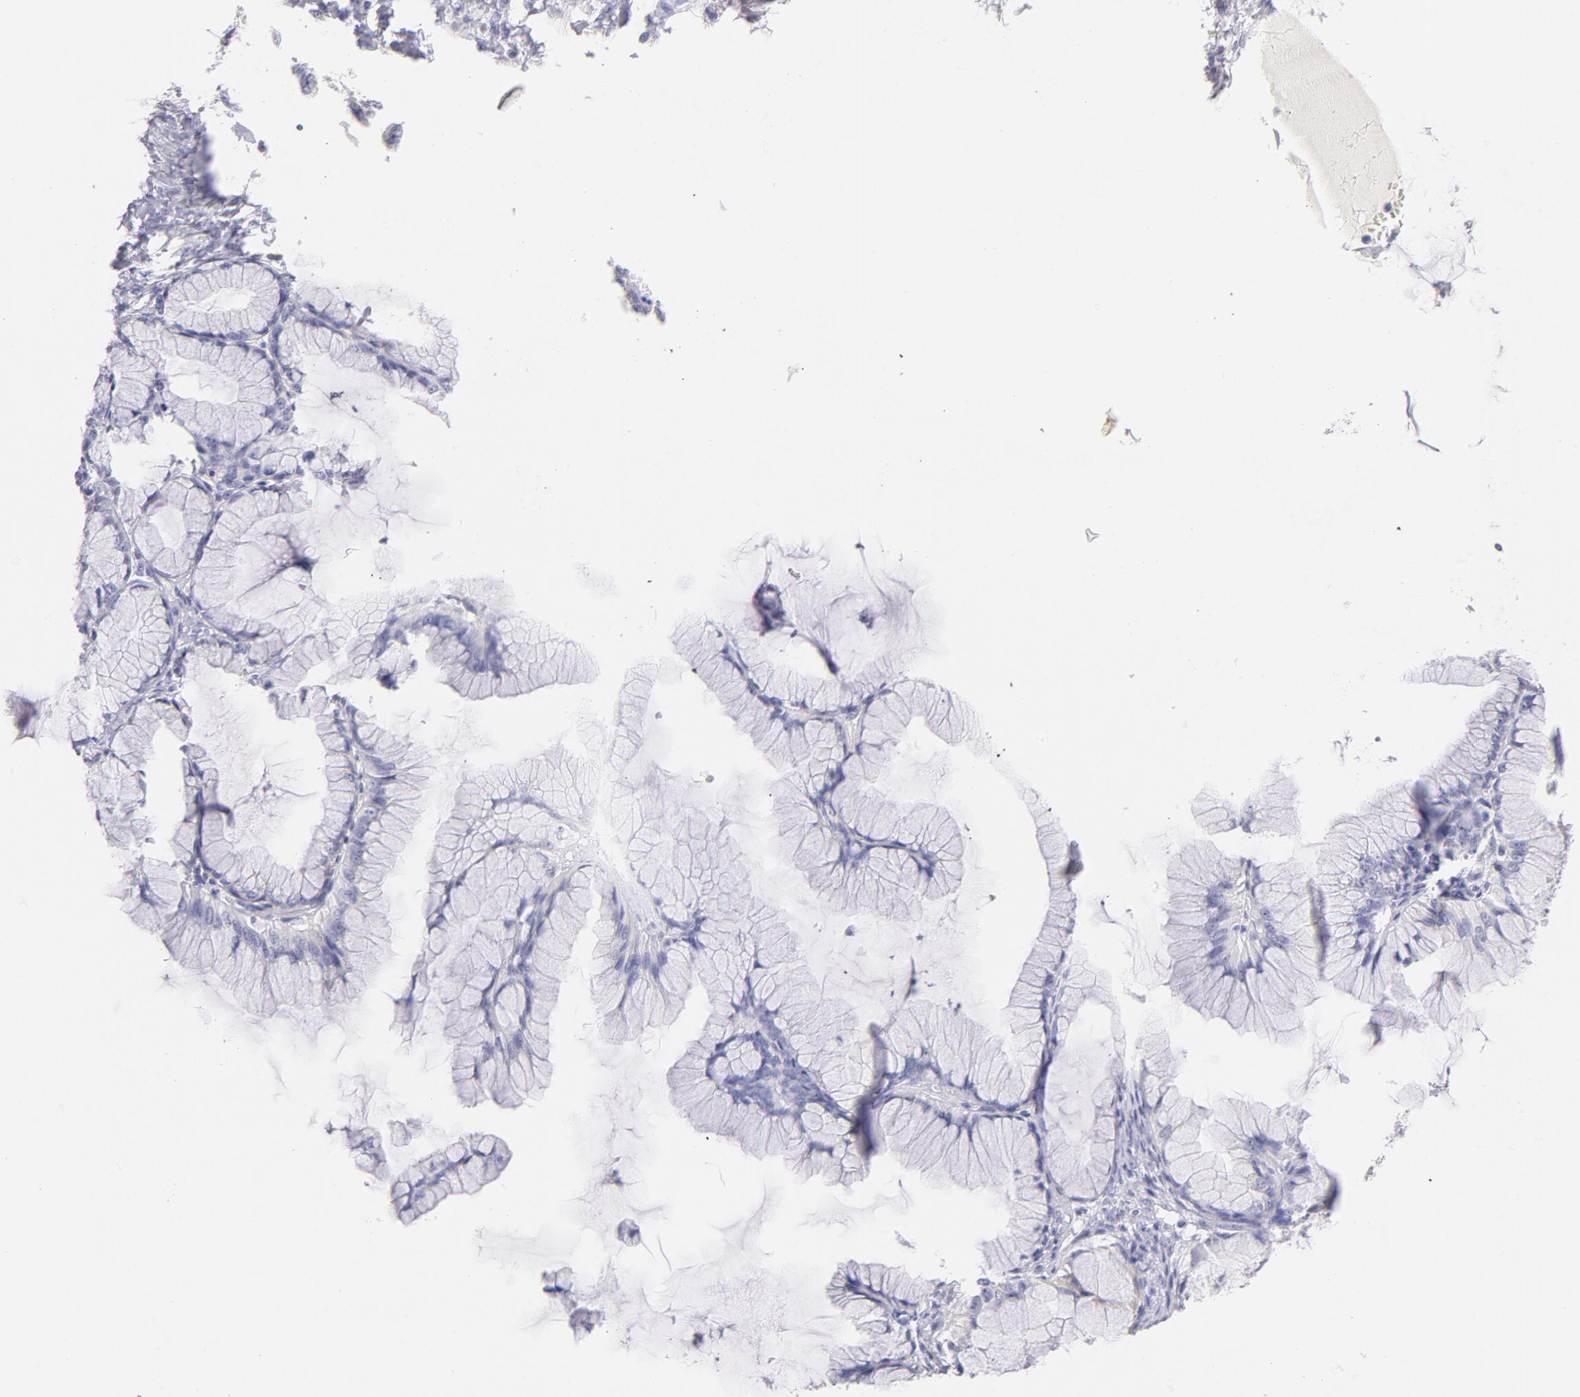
{"staining": {"intensity": "negative", "quantity": "none", "location": "none"}, "tissue": "ovarian cancer", "cell_type": "Tumor cells", "image_type": "cancer", "snomed": [{"axis": "morphology", "description": "Cystadenocarcinoma, mucinous, NOS"}, {"axis": "topography", "description": "Ovary"}], "caption": "DAB (3,3'-diaminobenzidine) immunohistochemical staining of human ovarian cancer exhibits no significant staining in tumor cells.", "gene": "CD44", "patient": {"sex": "female", "age": 41}}